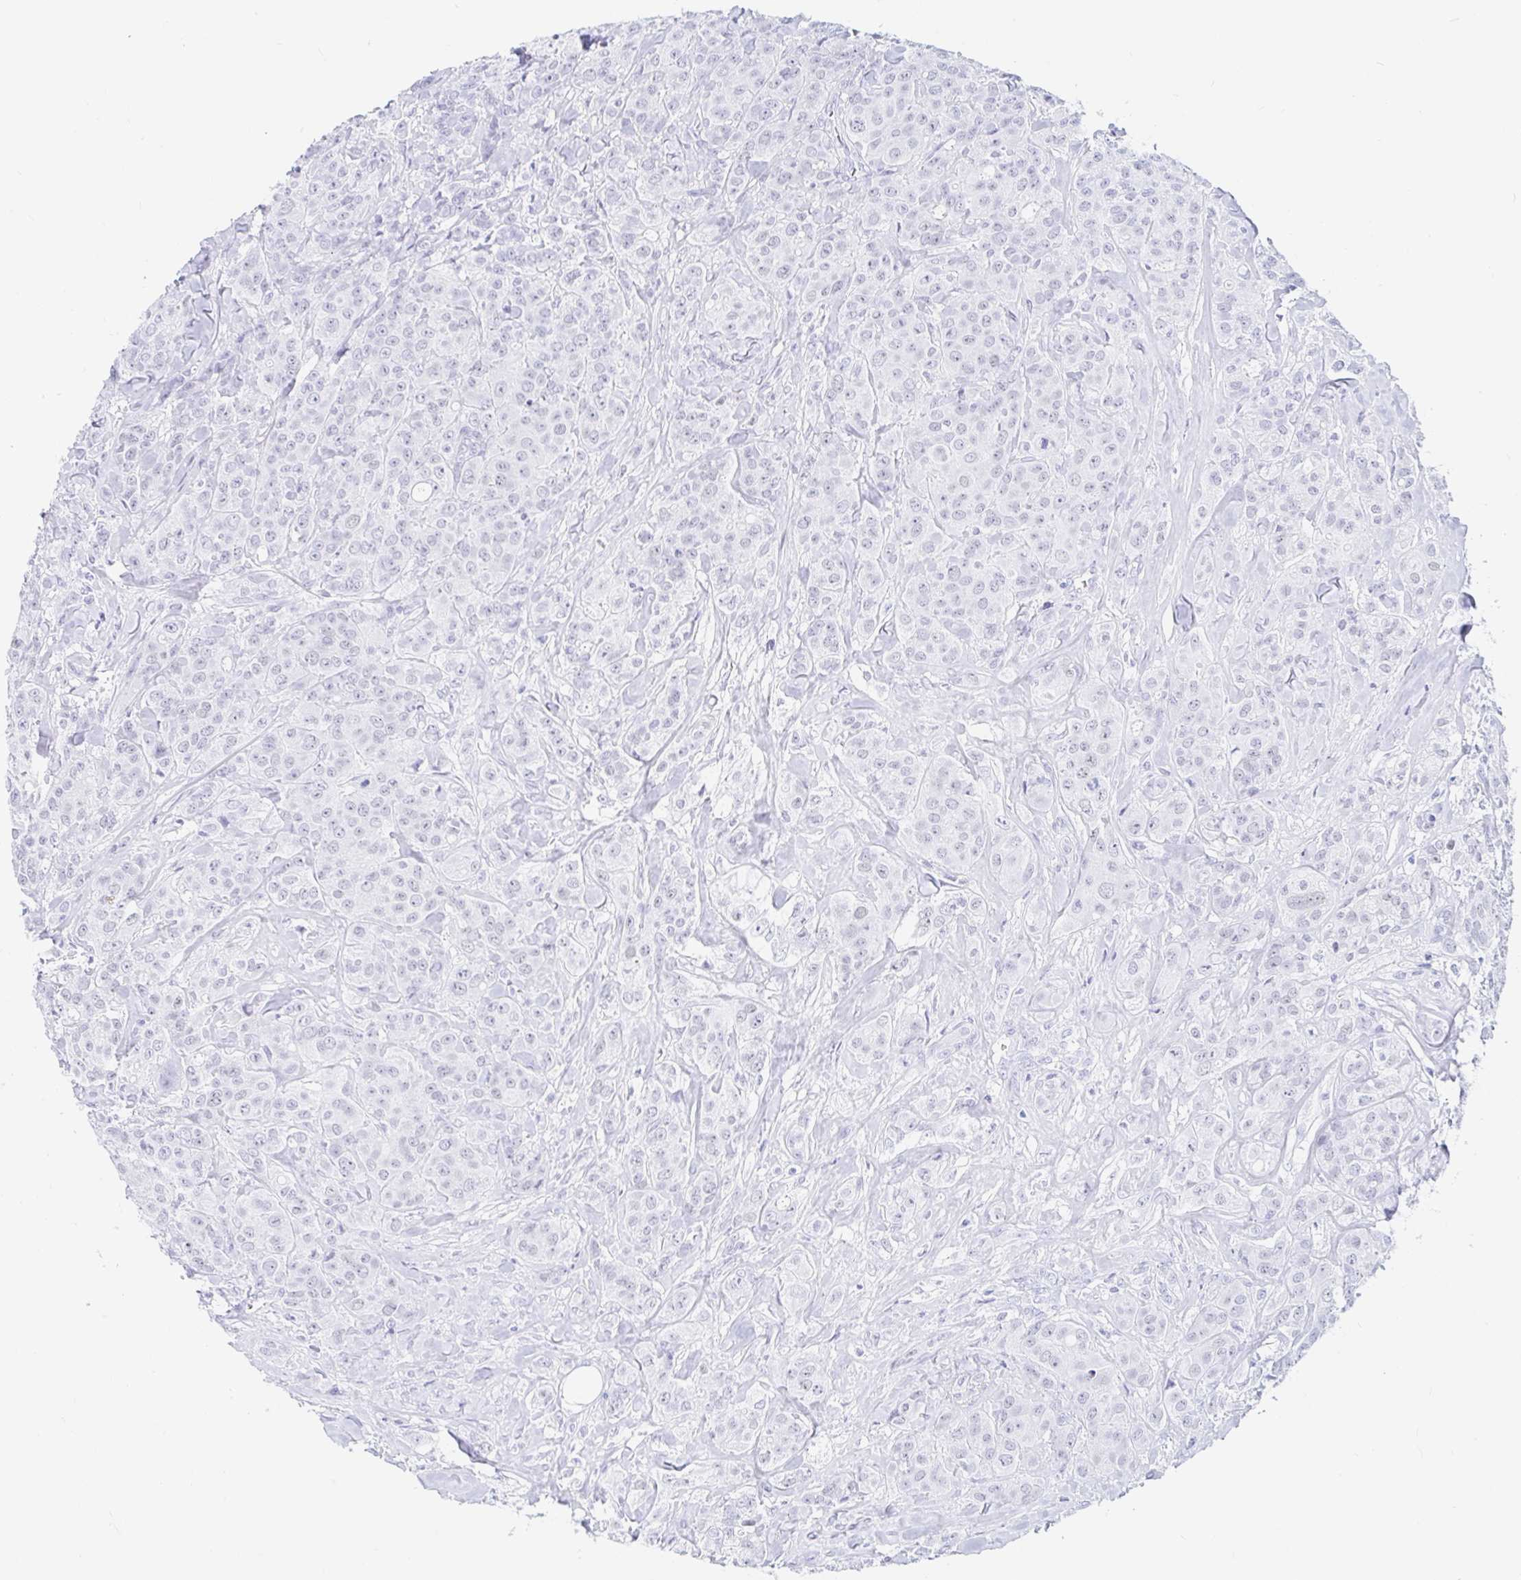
{"staining": {"intensity": "negative", "quantity": "none", "location": "none"}, "tissue": "breast cancer", "cell_type": "Tumor cells", "image_type": "cancer", "snomed": [{"axis": "morphology", "description": "Normal tissue, NOS"}, {"axis": "morphology", "description": "Duct carcinoma"}, {"axis": "topography", "description": "Breast"}], "caption": "The micrograph displays no staining of tumor cells in breast cancer (infiltrating ductal carcinoma). Brightfield microscopy of immunohistochemistry stained with DAB (brown) and hematoxylin (blue), captured at high magnification.", "gene": "OR6T1", "patient": {"sex": "female", "age": 43}}